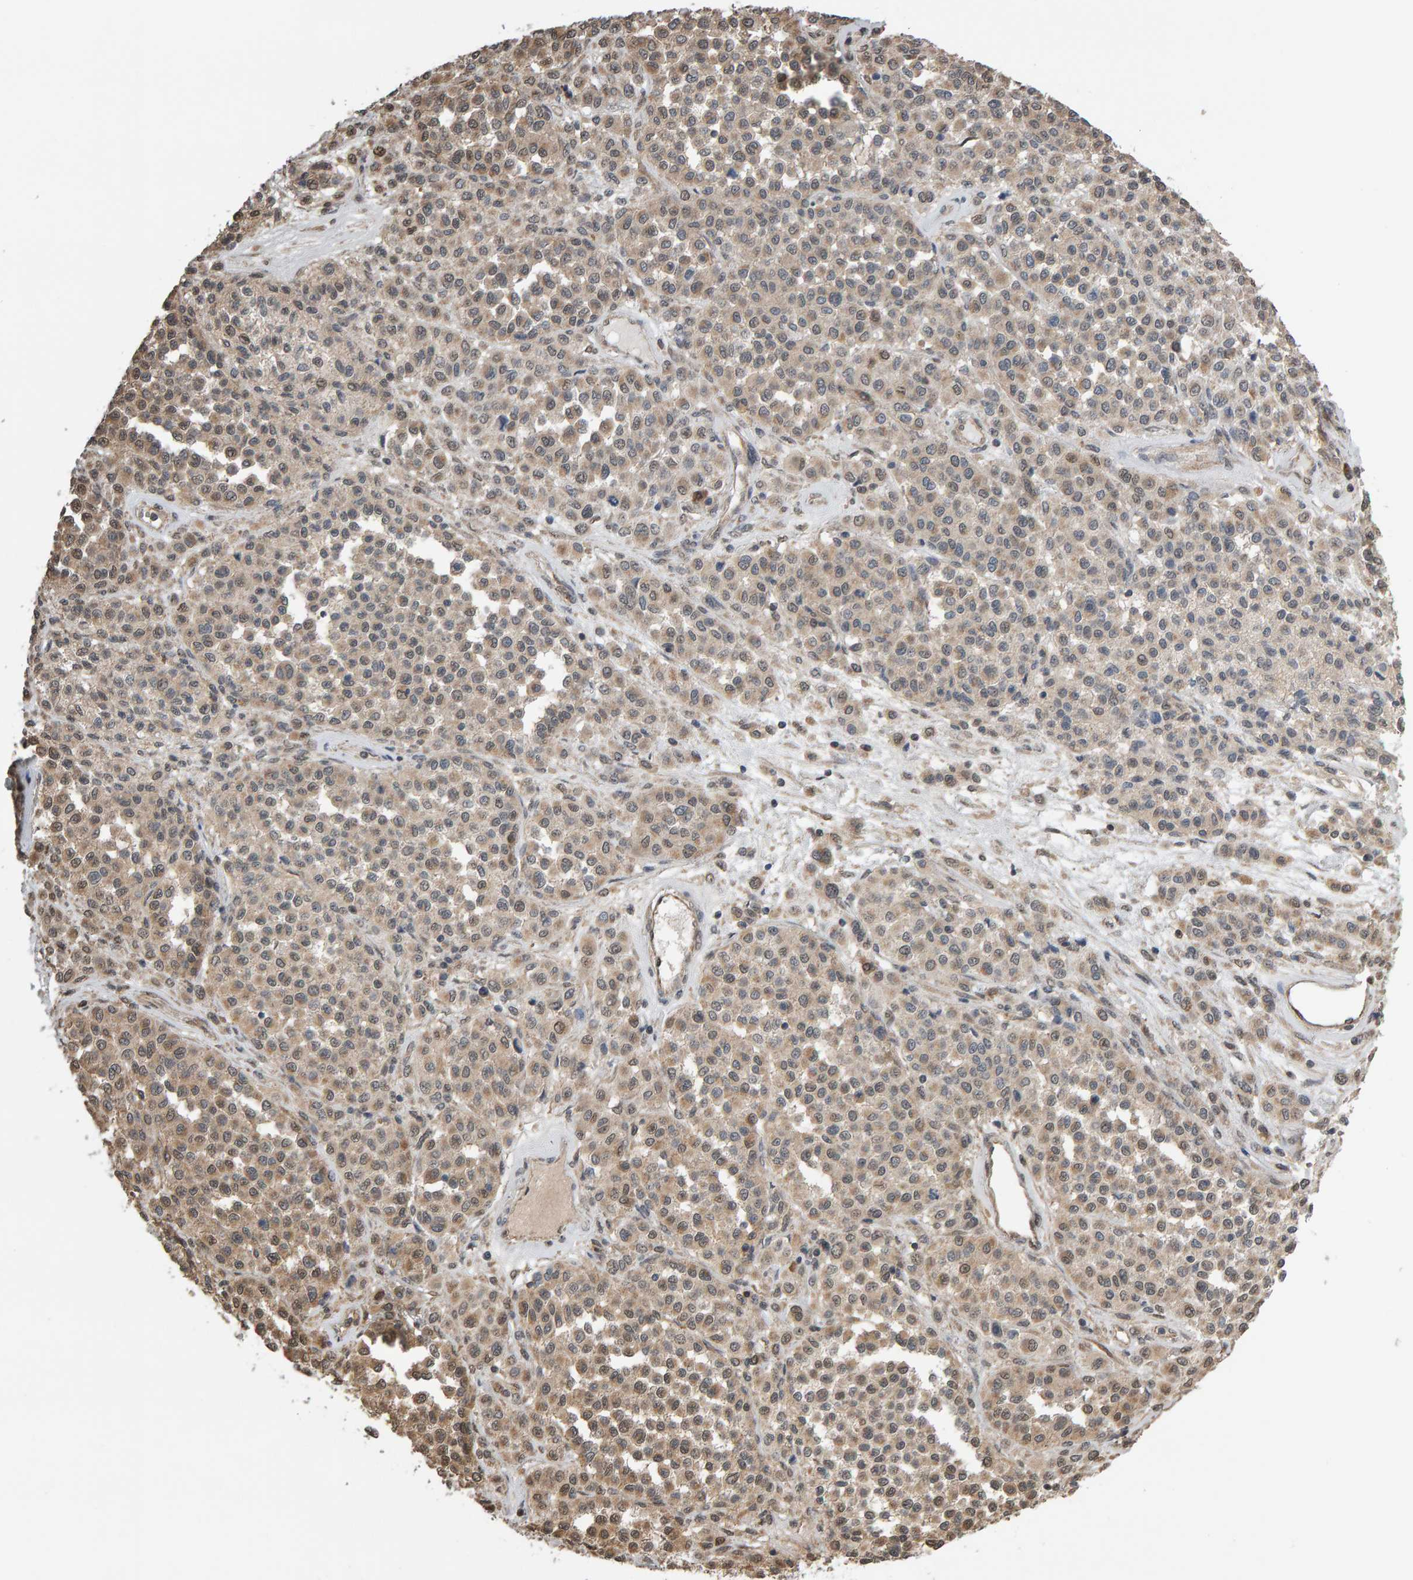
{"staining": {"intensity": "weak", "quantity": ">75%", "location": "cytoplasmic/membranous"}, "tissue": "melanoma", "cell_type": "Tumor cells", "image_type": "cancer", "snomed": [{"axis": "morphology", "description": "Malignant melanoma, Metastatic site"}, {"axis": "topography", "description": "Pancreas"}], "caption": "A micrograph of melanoma stained for a protein demonstrates weak cytoplasmic/membranous brown staining in tumor cells.", "gene": "COASY", "patient": {"sex": "female", "age": 30}}